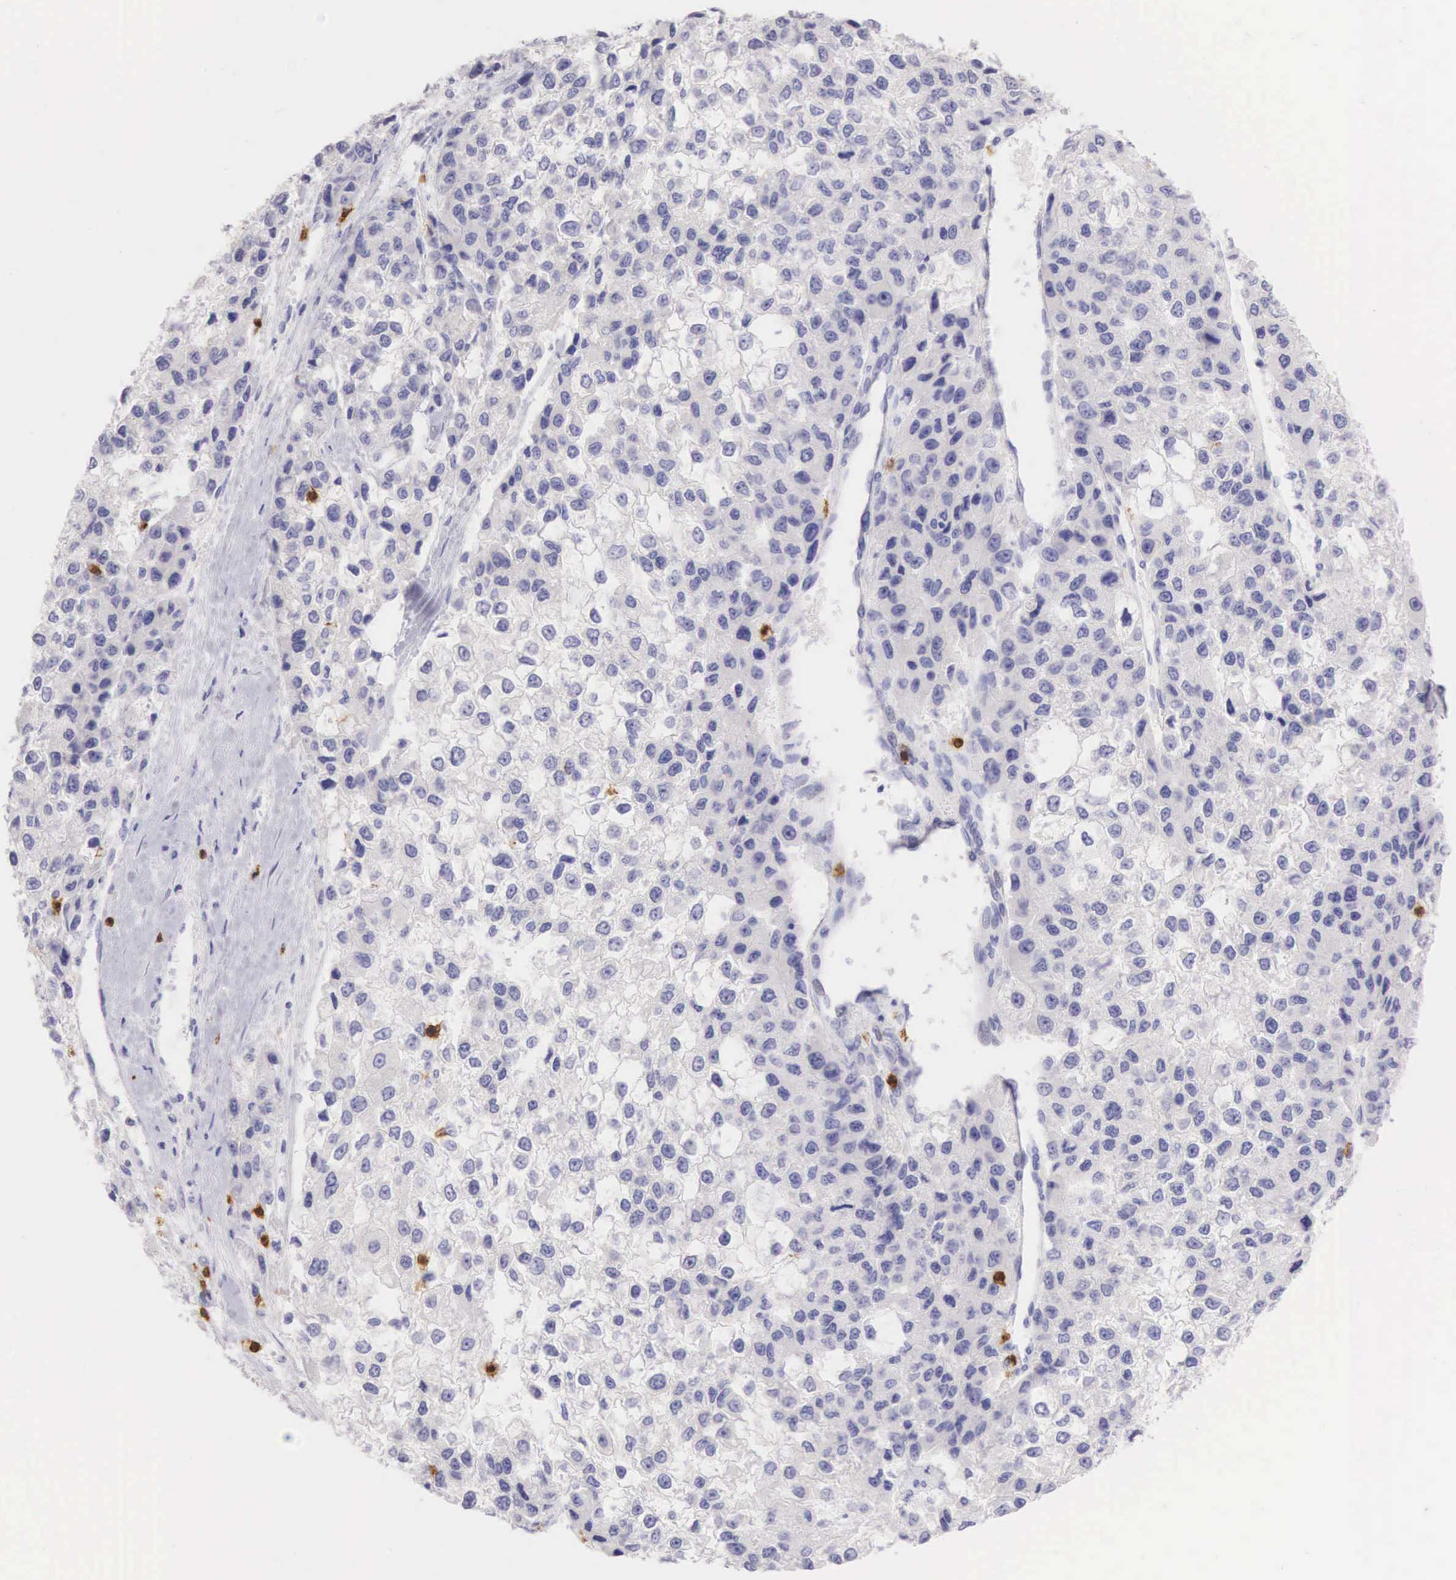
{"staining": {"intensity": "negative", "quantity": "none", "location": "none"}, "tissue": "liver cancer", "cell_type": "Tumor cells", "image_type": "cancer", "snomed": [{"axis": "morphology", "description": "Carcinoma, Hepatocellular, NOS"}, {"axis": "topography", "description": "Liver"}], "caption": "Tumor cells are negative for protein expression in human hepatocellular carcinoma (liver). The staining is performed using DAB (3,3'-diaminobenzidine) brown chromogen with nuclei counter-stained in using hematoxylin.", "gene": "CD3E", "patient": {"sex": "female", "age": 66}}